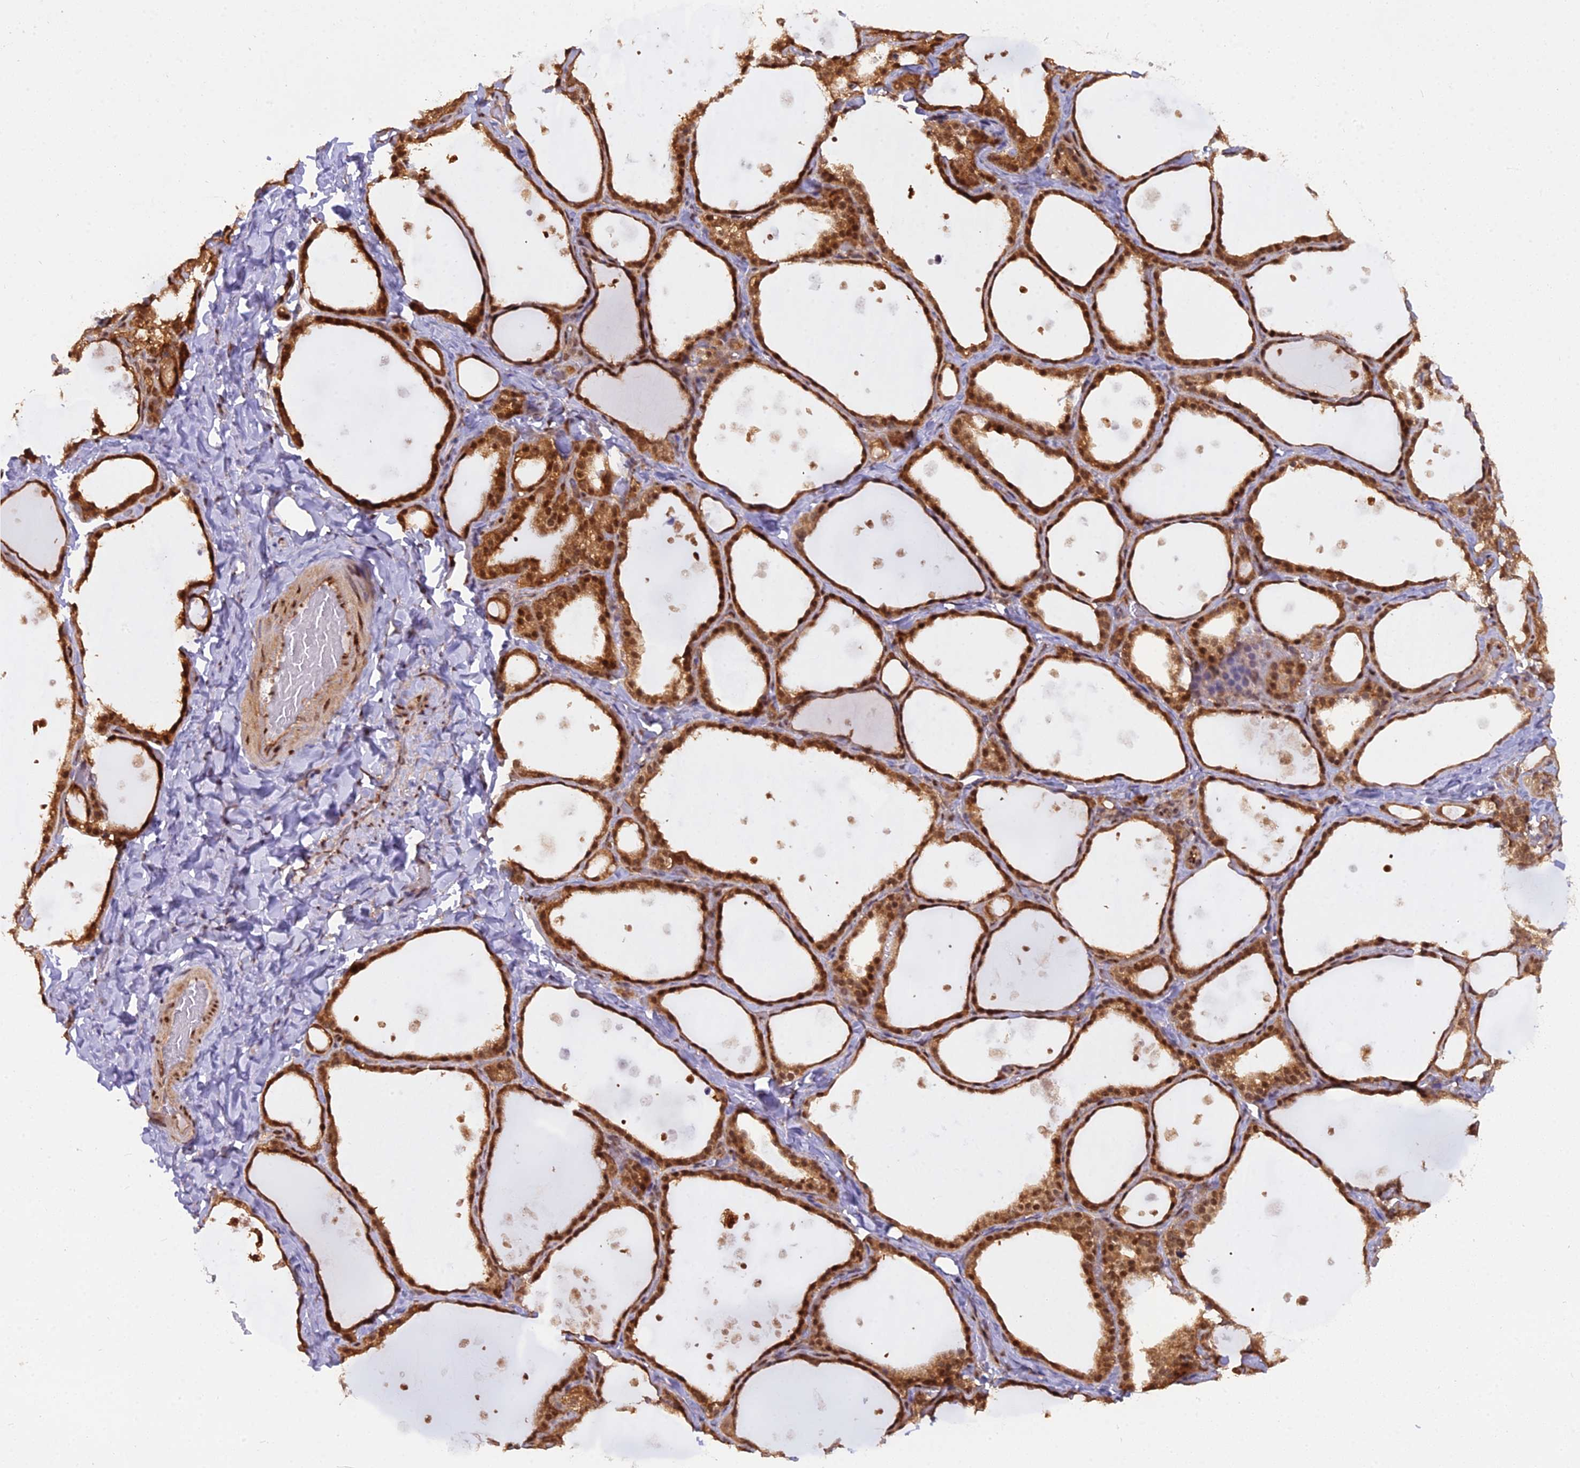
{"staining": {"intensity": "strong", "quantity": ">75%", "location": "cytoplasmic/membranous,nuclear"}, "tissue": "thyroid gland", "cell_type": "Glandular cells", "image_type": "normal", "snomed": [{"axis": "morphology", "description": "Normal tissue, NOS"}, {"axis": "topography", "description": "Thyroid gland"}], "caption": "The micrograph demonstrates staining of normal thyroid gland, revealing strong cytoplasmic/membranous,nuclear protein positivity (brown color) within glandular cells.", "gene": "NPEPL1", "patient": {"sex": "female", "age": 44}}